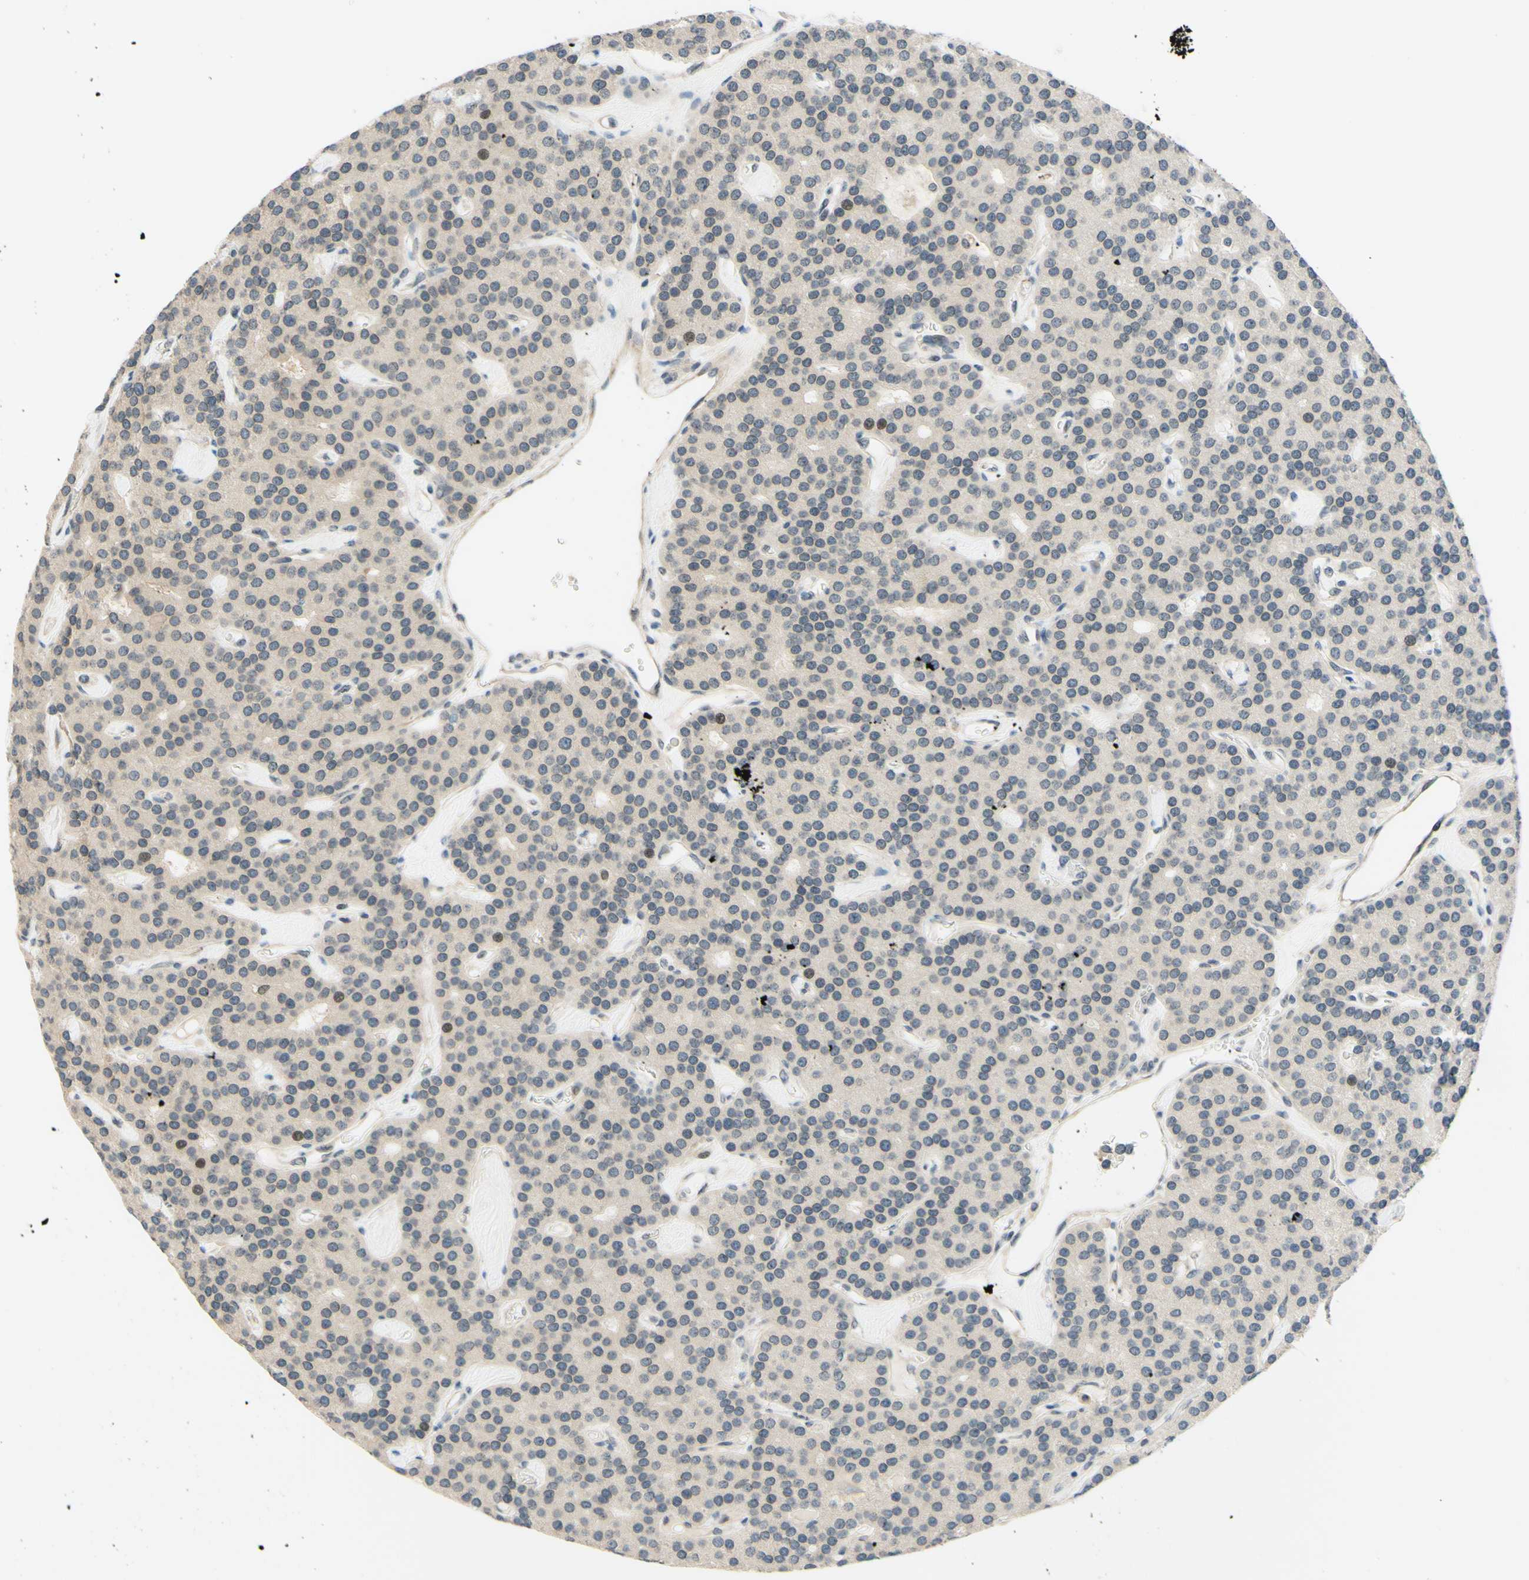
{"staining": {"intensity": "weak", "quantity": "<25%", "location": "cytoplasmic/membranous,nuclear"}, "tissue": "parathyroid gland", "cell_type": "Glandular cells", "image_type": "normal", "snomed": [{"axis": "morphology", "description": "Normal tissue, NOS"}, {"axis": "morphology", "description": "Adenoma, NOS"}, {"axis": "topography", "description": "Parathyroid gland"}], "caption": "Immunohistochemical staining of normal parathyroid gland shows no significant expression in glandular cells. Brightfield microscopy of IHC stained with DAB (3,3'-diaminobenzidine) (brown) and hematoxylin (blue), captured at high magnification.", "gene": "C2CD2L", "patient": {"sex": "female", "age": 86}}